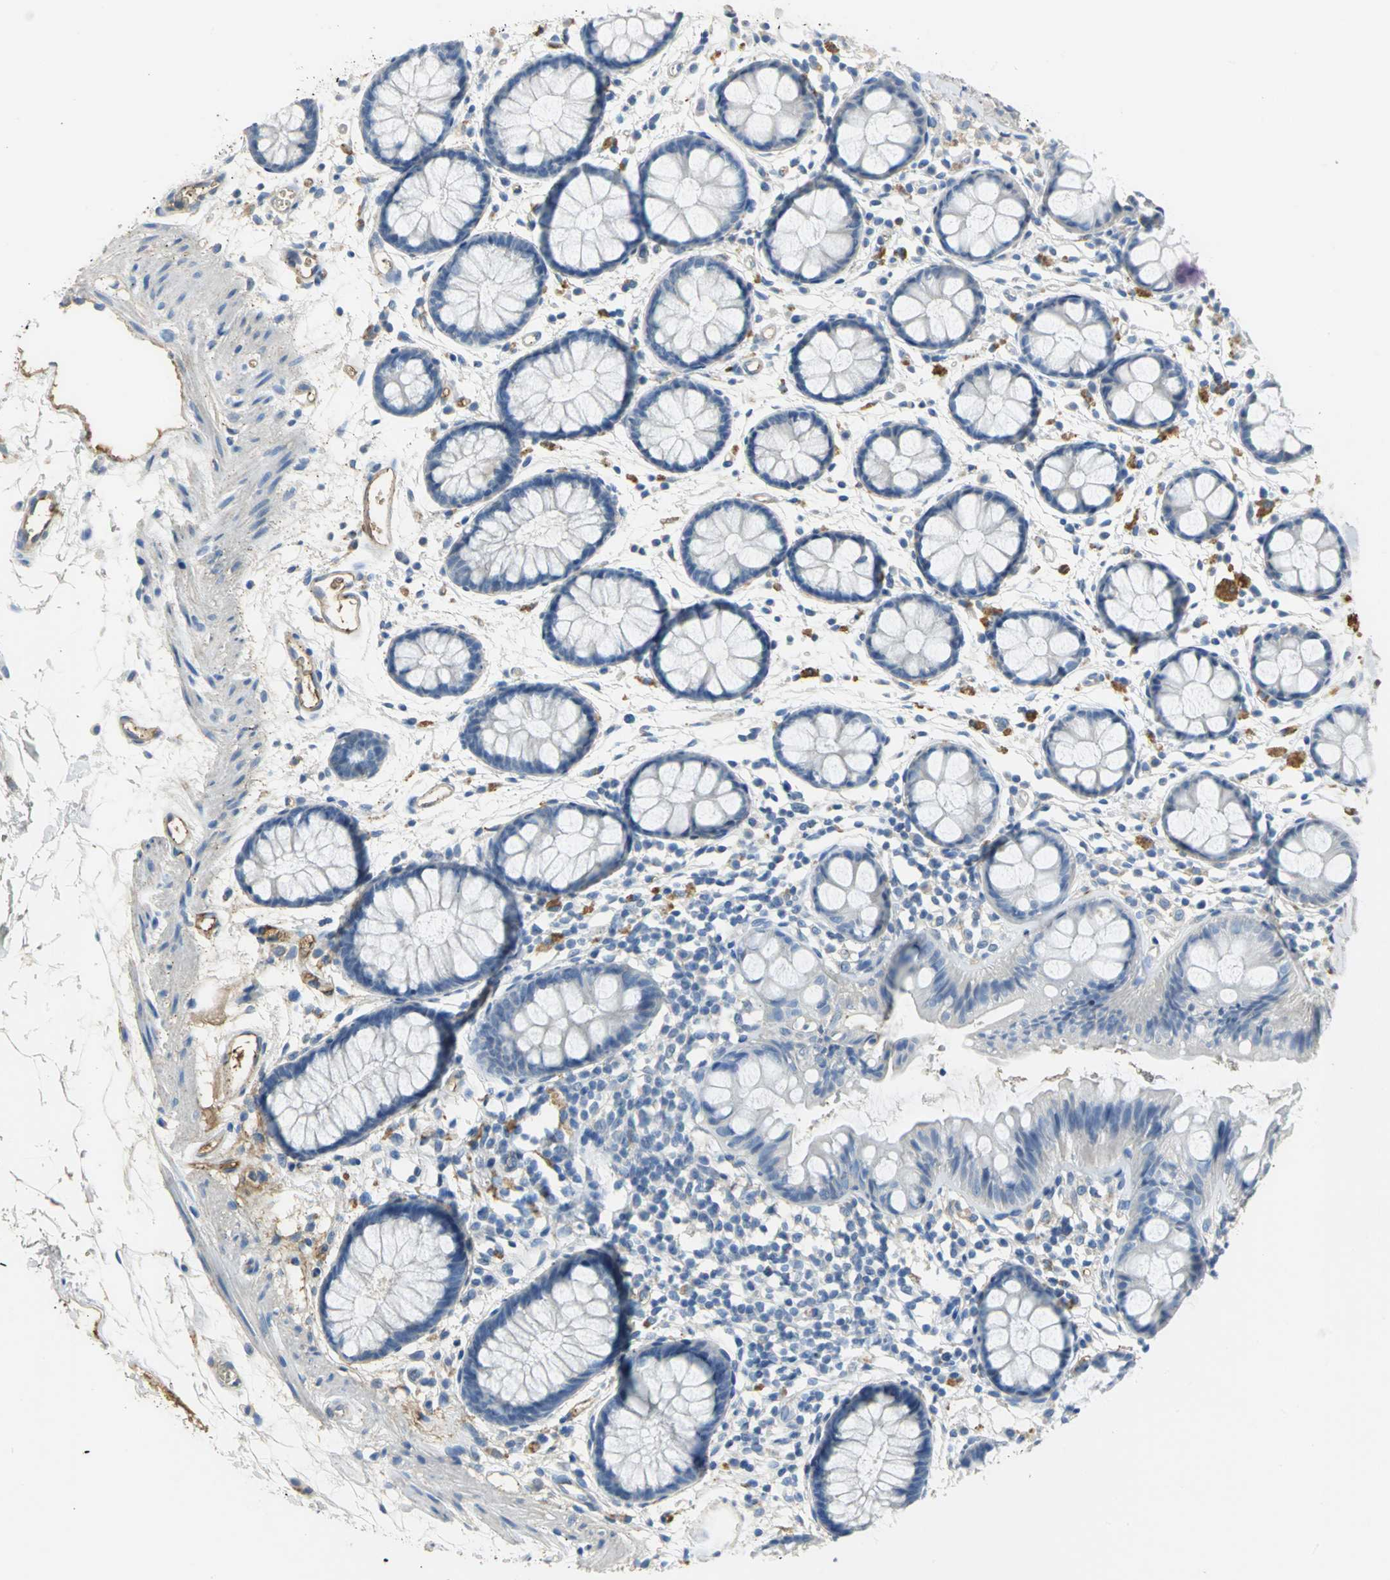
{"staining": {"intensity": "weak", "quantity": "25%-75%", "location": "cytoplasmic/membranous"}, "tissue": "rectum", "cell_type": "Glandular cells", "image_type": "normal", "snomed": [{"axis": "morphology", "description": "Normal tissue, NOS"}, {"axis": "topography", "description": "Rectum"}], "caption": "Approximately 25%-75% of glandular cells in normal rectum show weak cytoplasmic/membranous protein positivity as visualized by brown immunohistochemical staining.", "gene": "GYG2", "patient": {"sex": "female", "age": 66}}